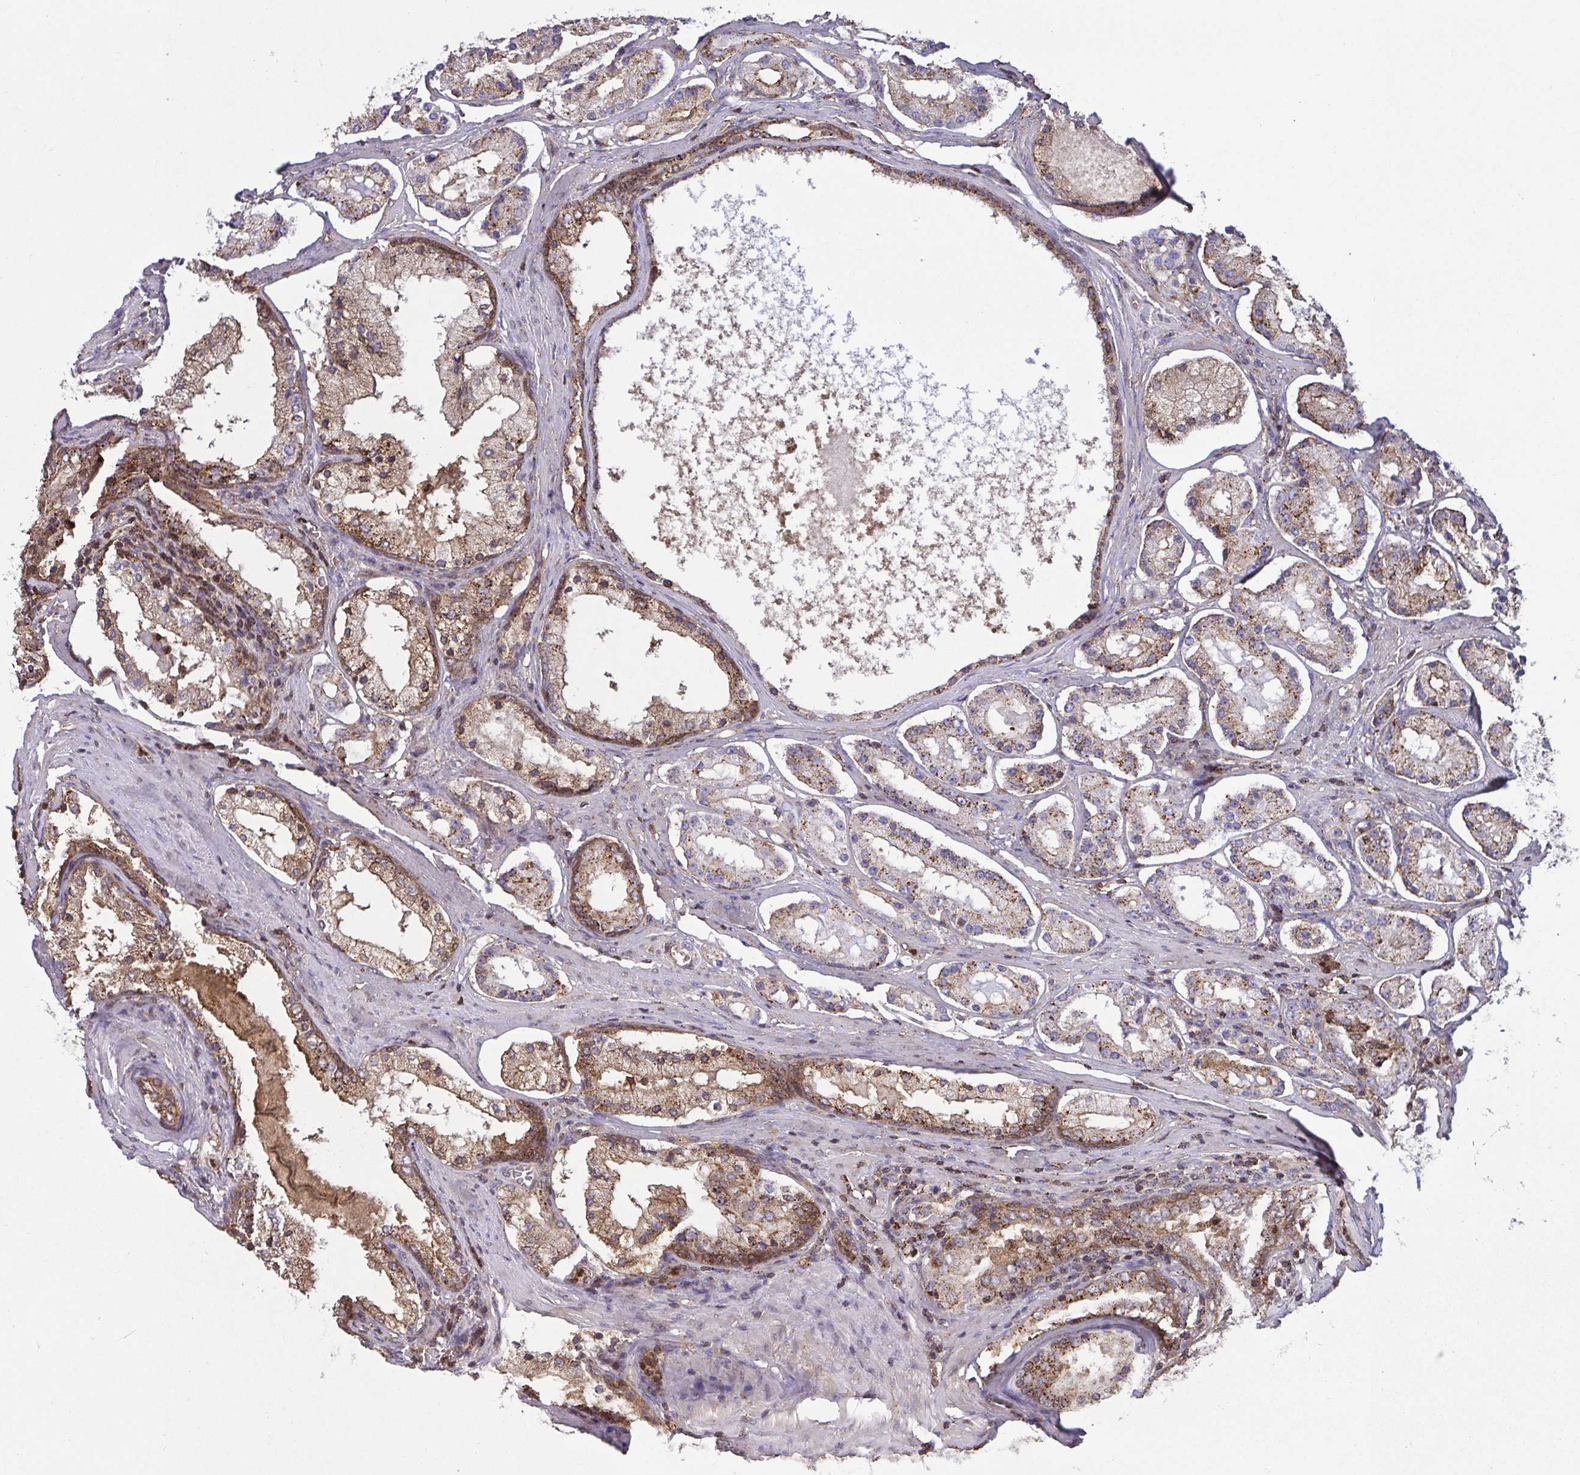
{"staining": {"intensity": "moderate", "quantity": ">75%", "location": "cytoplasmic/membranous"}, "tissue": "prostate cancer", "cell_type": "Tumor cells", "image_type": "cancer", "snomed": [{"axis": "morphology", "description": "Adenocarcinoma, Low grade"}, {"axis": "topography", "description": "Prostate"}], "caption": "Protein analysis of prostate cancer tissue displays moderate cytoplasmic/membranous positivity in about >75% of tumor cells.", "gene": "CHMP1B", "patient": {"sex": "male", "age": 57}}